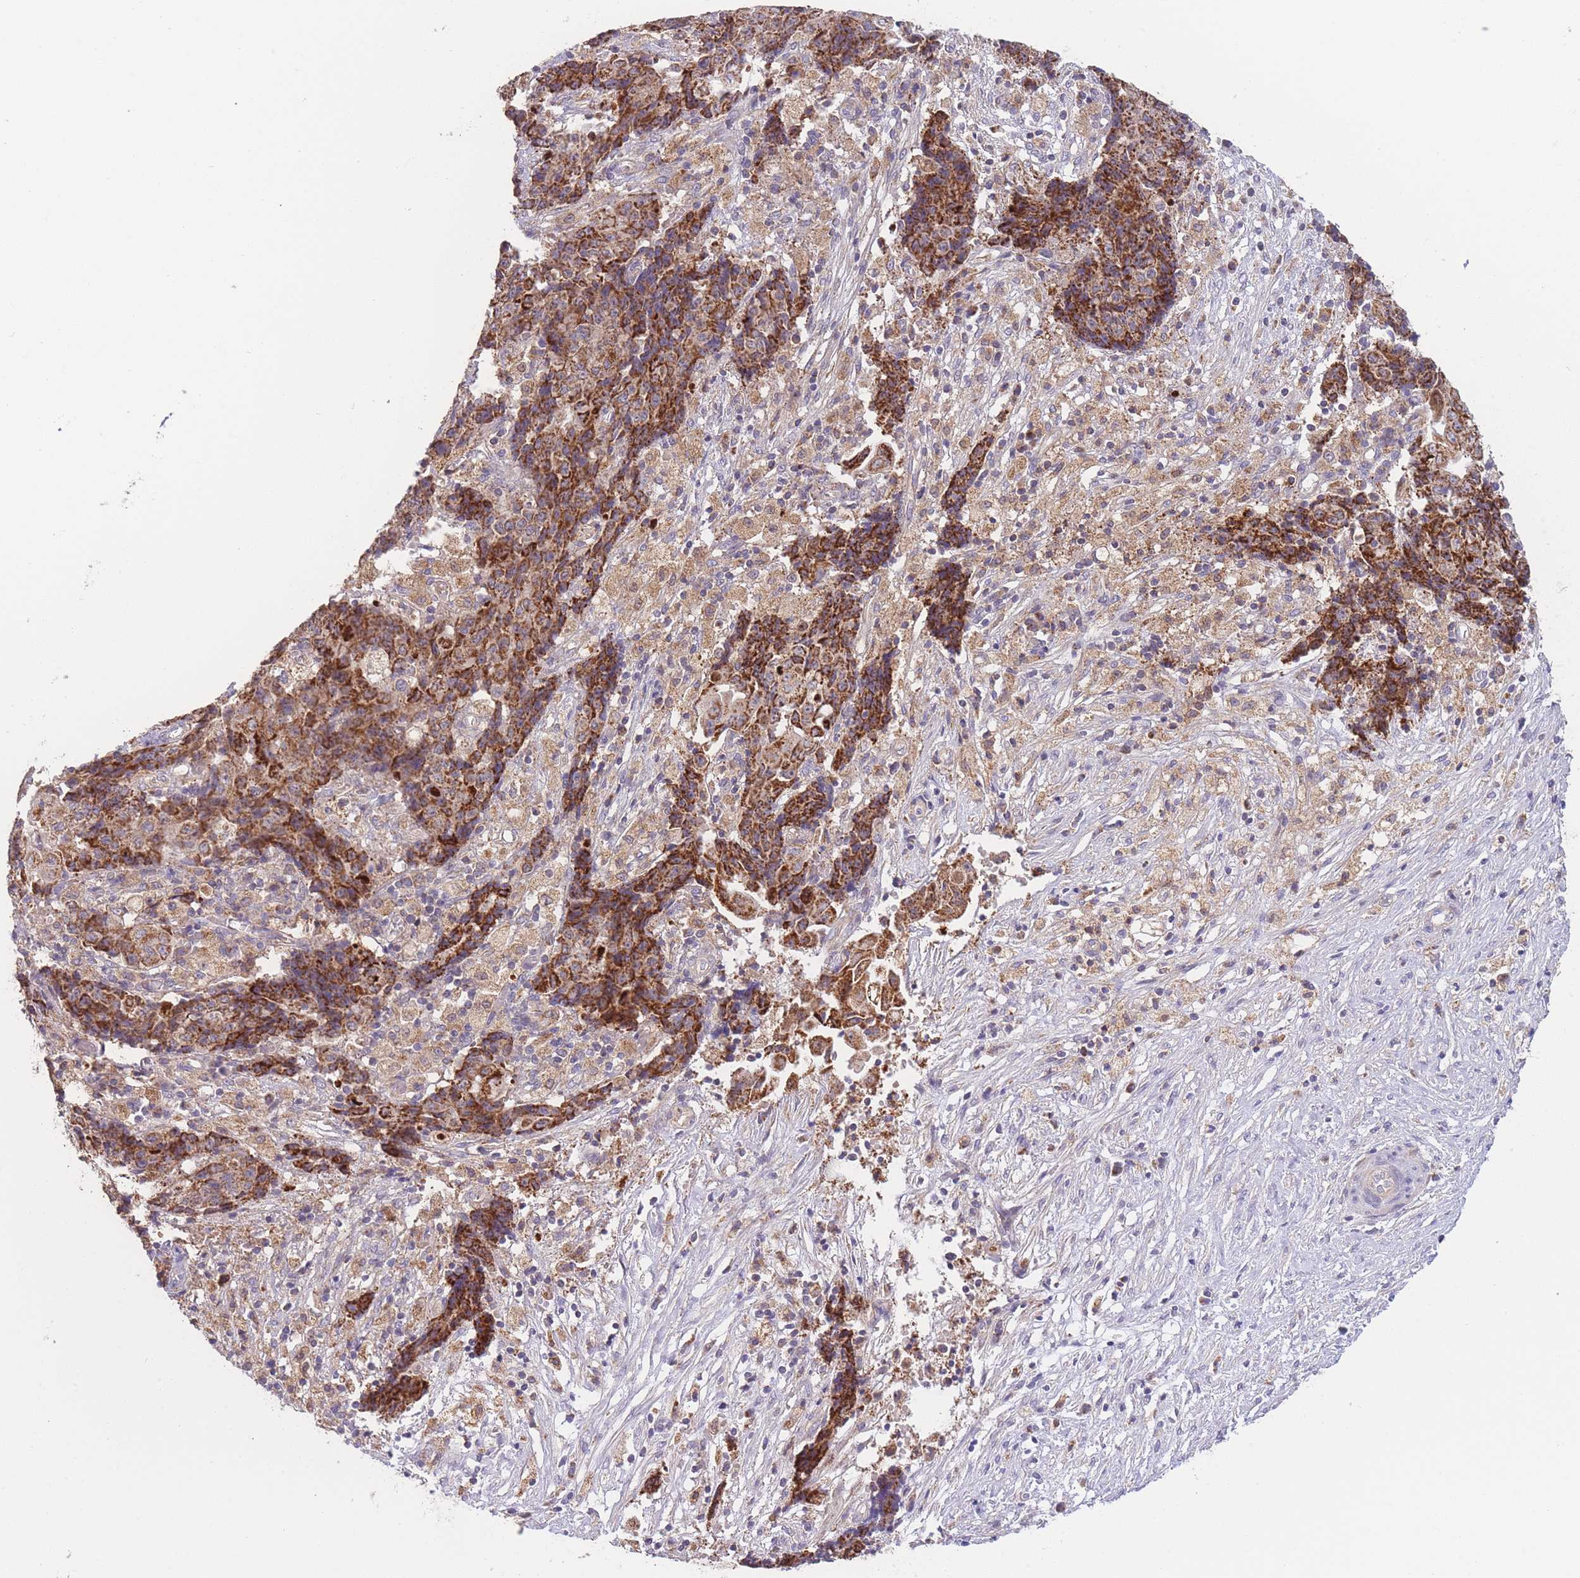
{"staining": {"intensity": "strong", "quantity": ">75%", "location": "cytoplasmic/membranous"}, "tissue": "ovarian cancer", "cell_type": "Tumor cells", "image_type": "cancer", "snomed": [{"axis": "morphology", "description": "Carcinoma, endometroid"}, {"axis": "topography", "description": "Ovary"}], "caption": "Ovarian cancer (endometroid carcinoma) was stained to show a protein in brown. There is high levels of strong cytoplasmic/membranous positivity in about >75% of tumor cells.", "gene": "SLC25A42", "patient": {"sex": "female", "age": 42}}